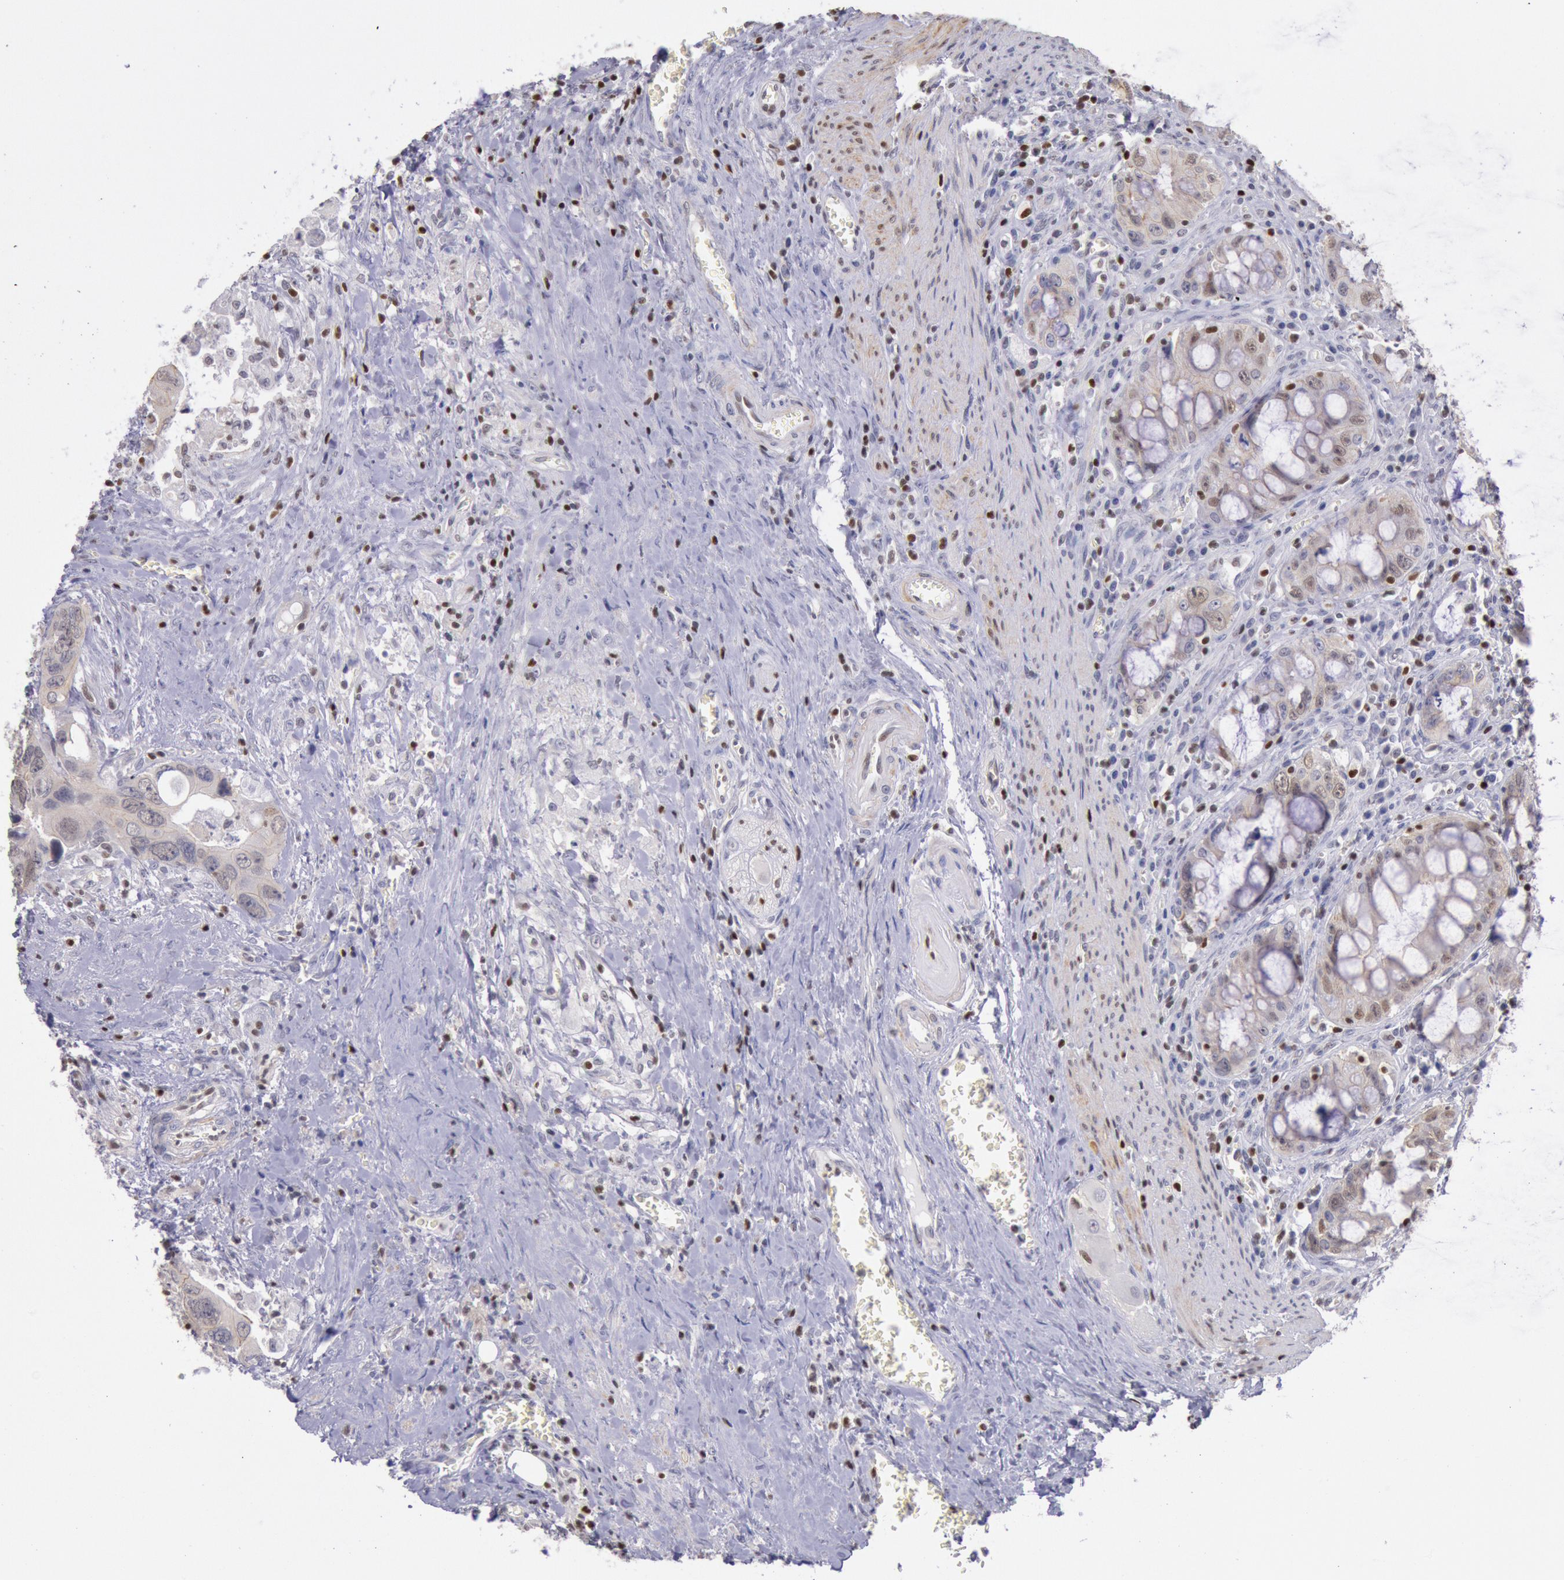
{"staining": {"intensity": "weak", "quantity": "25%-75%", "location": "cytoplasmic/membranous"}, "tissue": "colorectal cancer", "cell_type": "Tumor cells", "image_type": "cancer", "snomed": [{"axis": "morphology", "description": "Adenocarcinoma, NOS"}, {"axis": "topography", "description": "Rectum"}], "caption": "This photomicrograph displays adenocarcinoma (colorectal) stained with immunohistochemistry to label a protein in brown. The cytoplasmic/membranous of tumor cells show weak positivity for the protein. Nuclei are counter-stained blue.", "gene": "RPS6KA5", "patient": {"sex": "male", "age": 70}}